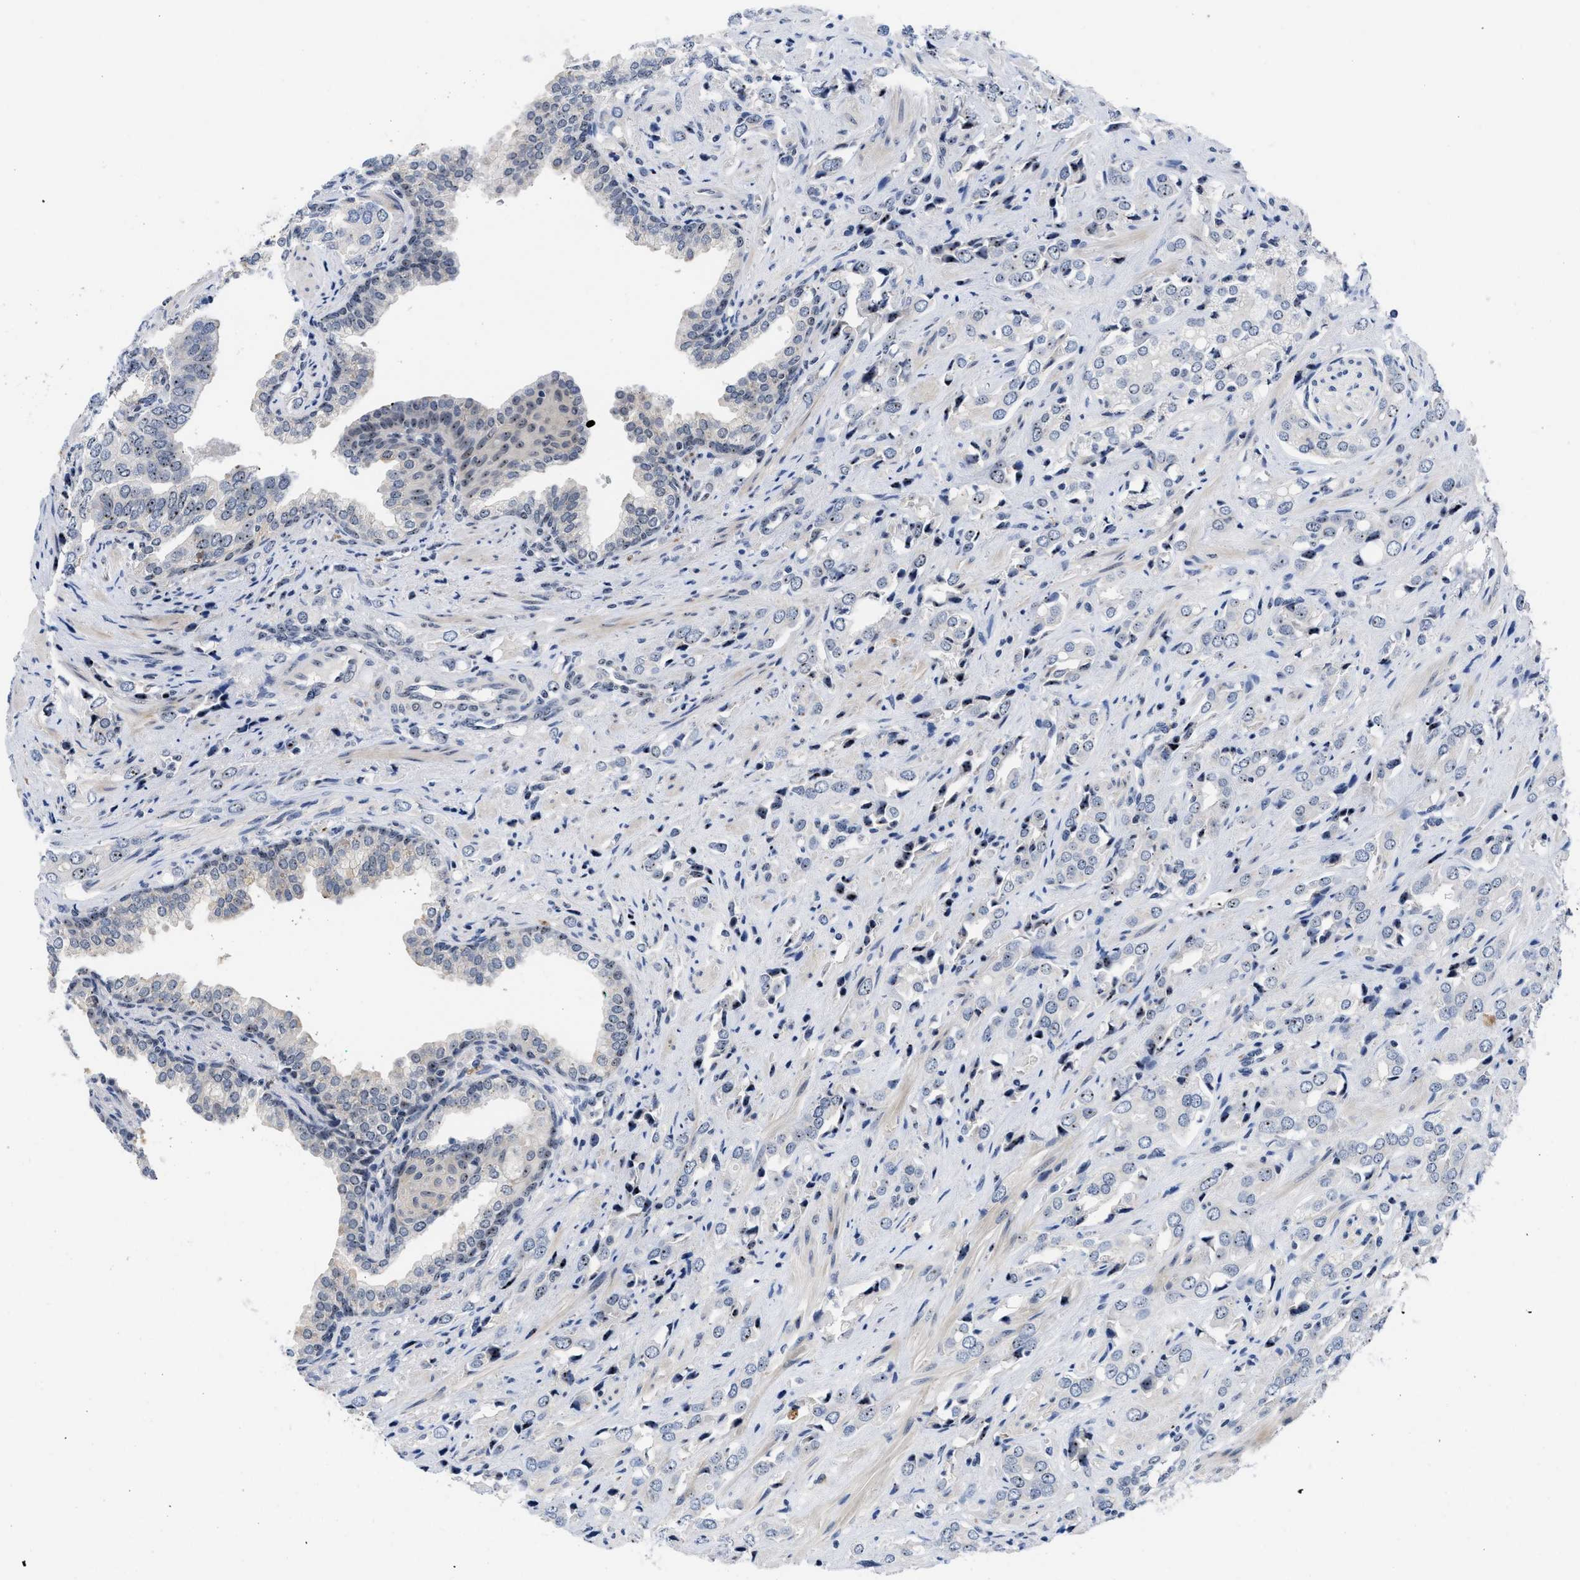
{"staining": {"intensity": "moderate", "quantity": "25%-75%", "location": "nuclear"}, "tissue": "prostate cancer", "cell_type": "Tumor cells", "image_type": "cancer", "snomed": [{"axis": "morphology", "description": "Adenocarcinoma, High grade"}, {"axis": "topography", "description": "Prostate"}], "caption": "Prostate cancer (adenocarcinoma (high-grade)) was stained to show a protein in brown. There is medium levels of moderate nuclear staining in about 25%-75% of tumor cells. Using DAB (brown) and hematoxylin (blue) stains, captured at high magnification using brightfield microscopy.", "gene": "NOP58", "patient": {"sex": "male", "age": 52}}